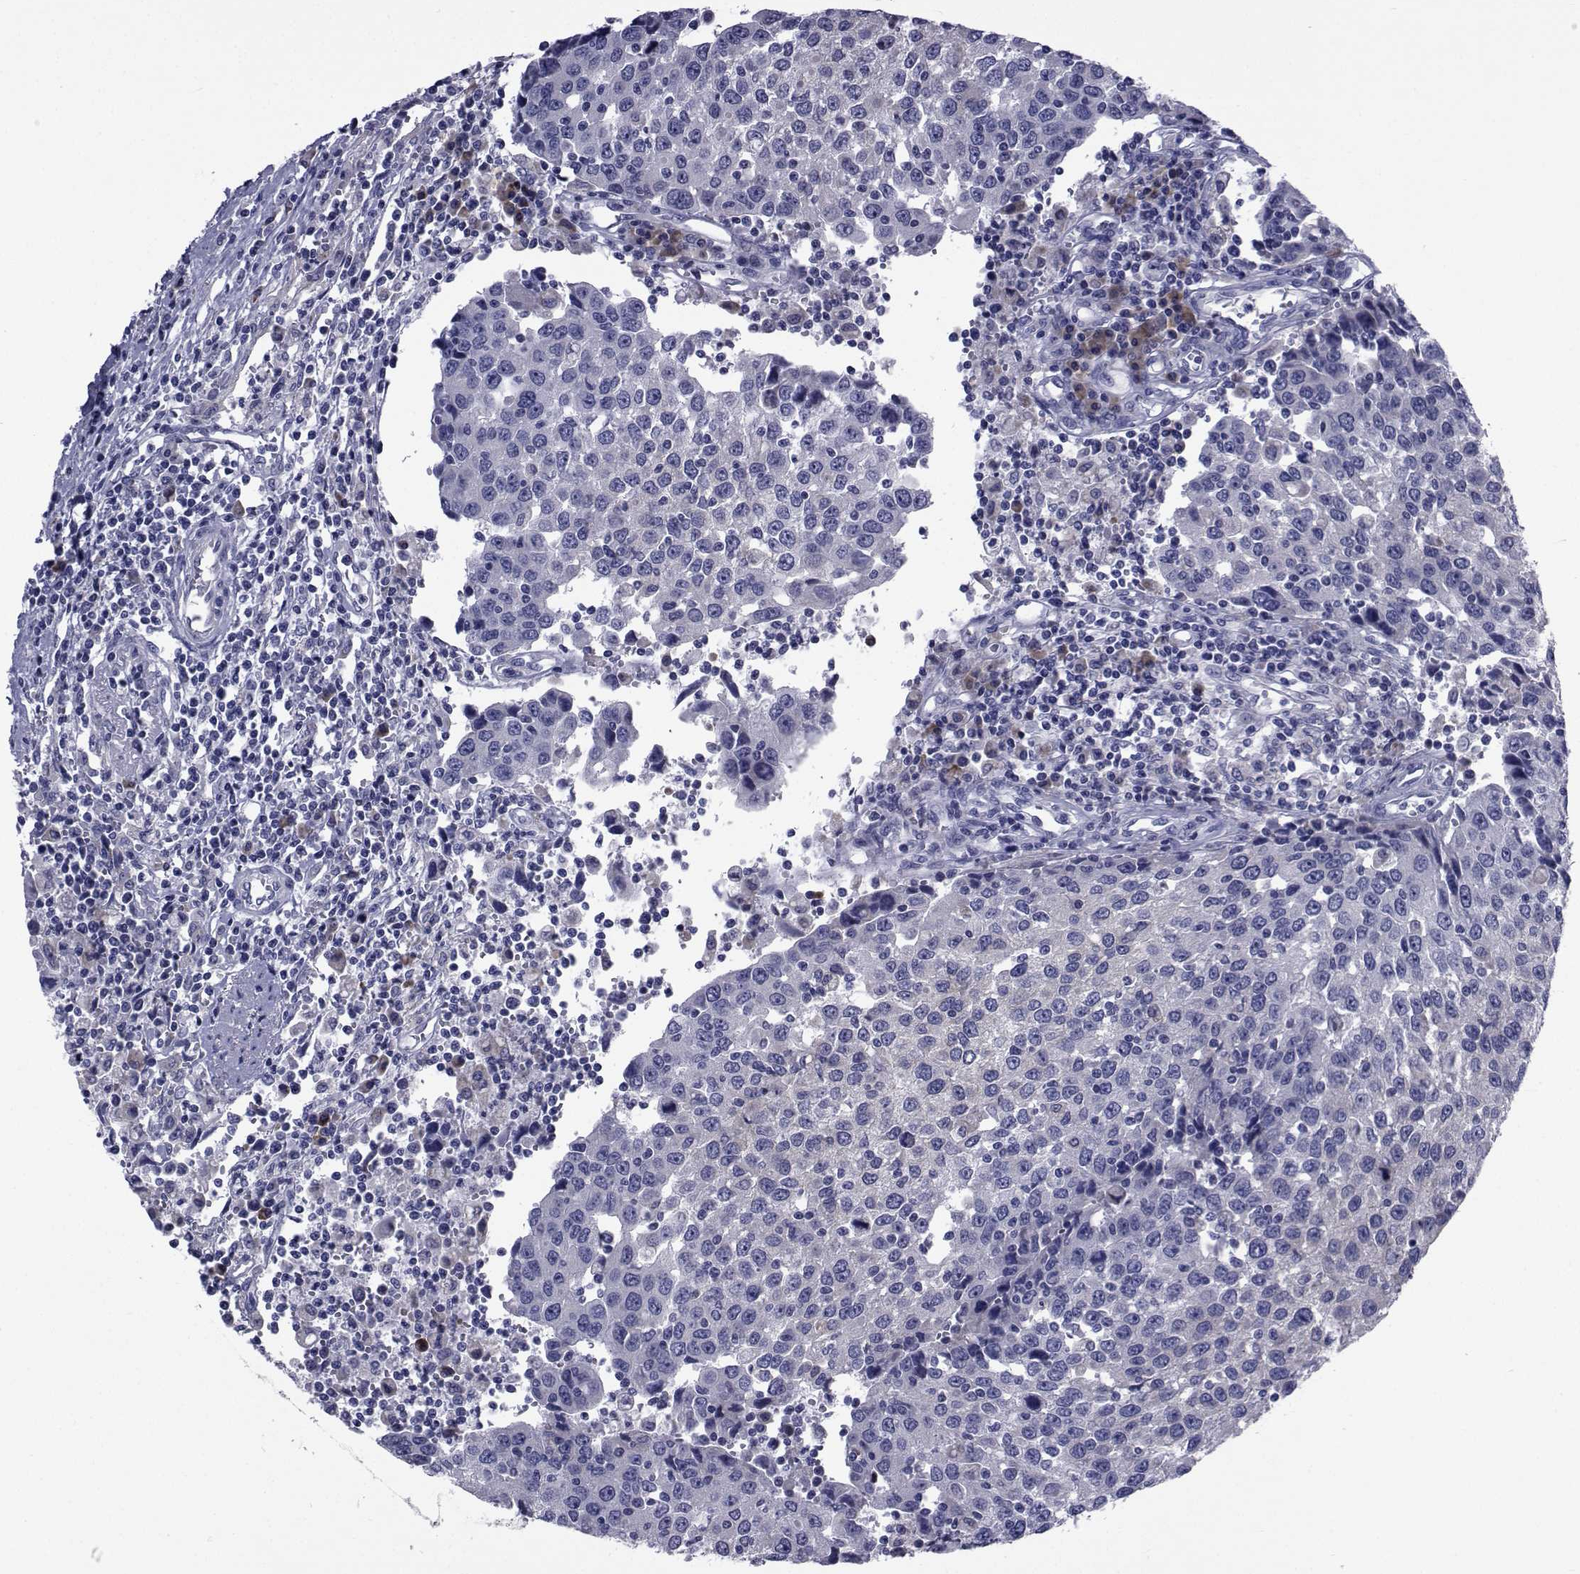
{"staining": {"intensity": "negative", "quantity": "none", "location": "none"}, "tissue": "urothelial cancer", "cell_type": "Tumor cells", "image_type": "cancer", "snomed": [{"axis": "morphology", "description": "Urothelial carcinoma, High grade"}, {"axis": "topography", "description": "Urinary bladder"}], "caption": "This is an immunohistochemistry (IHC) histopathology image of human urothelial cancer. There is no expression in tumor cells.", "gene": "ROPN1", "patient": {"sex": "female", "age": 85}}